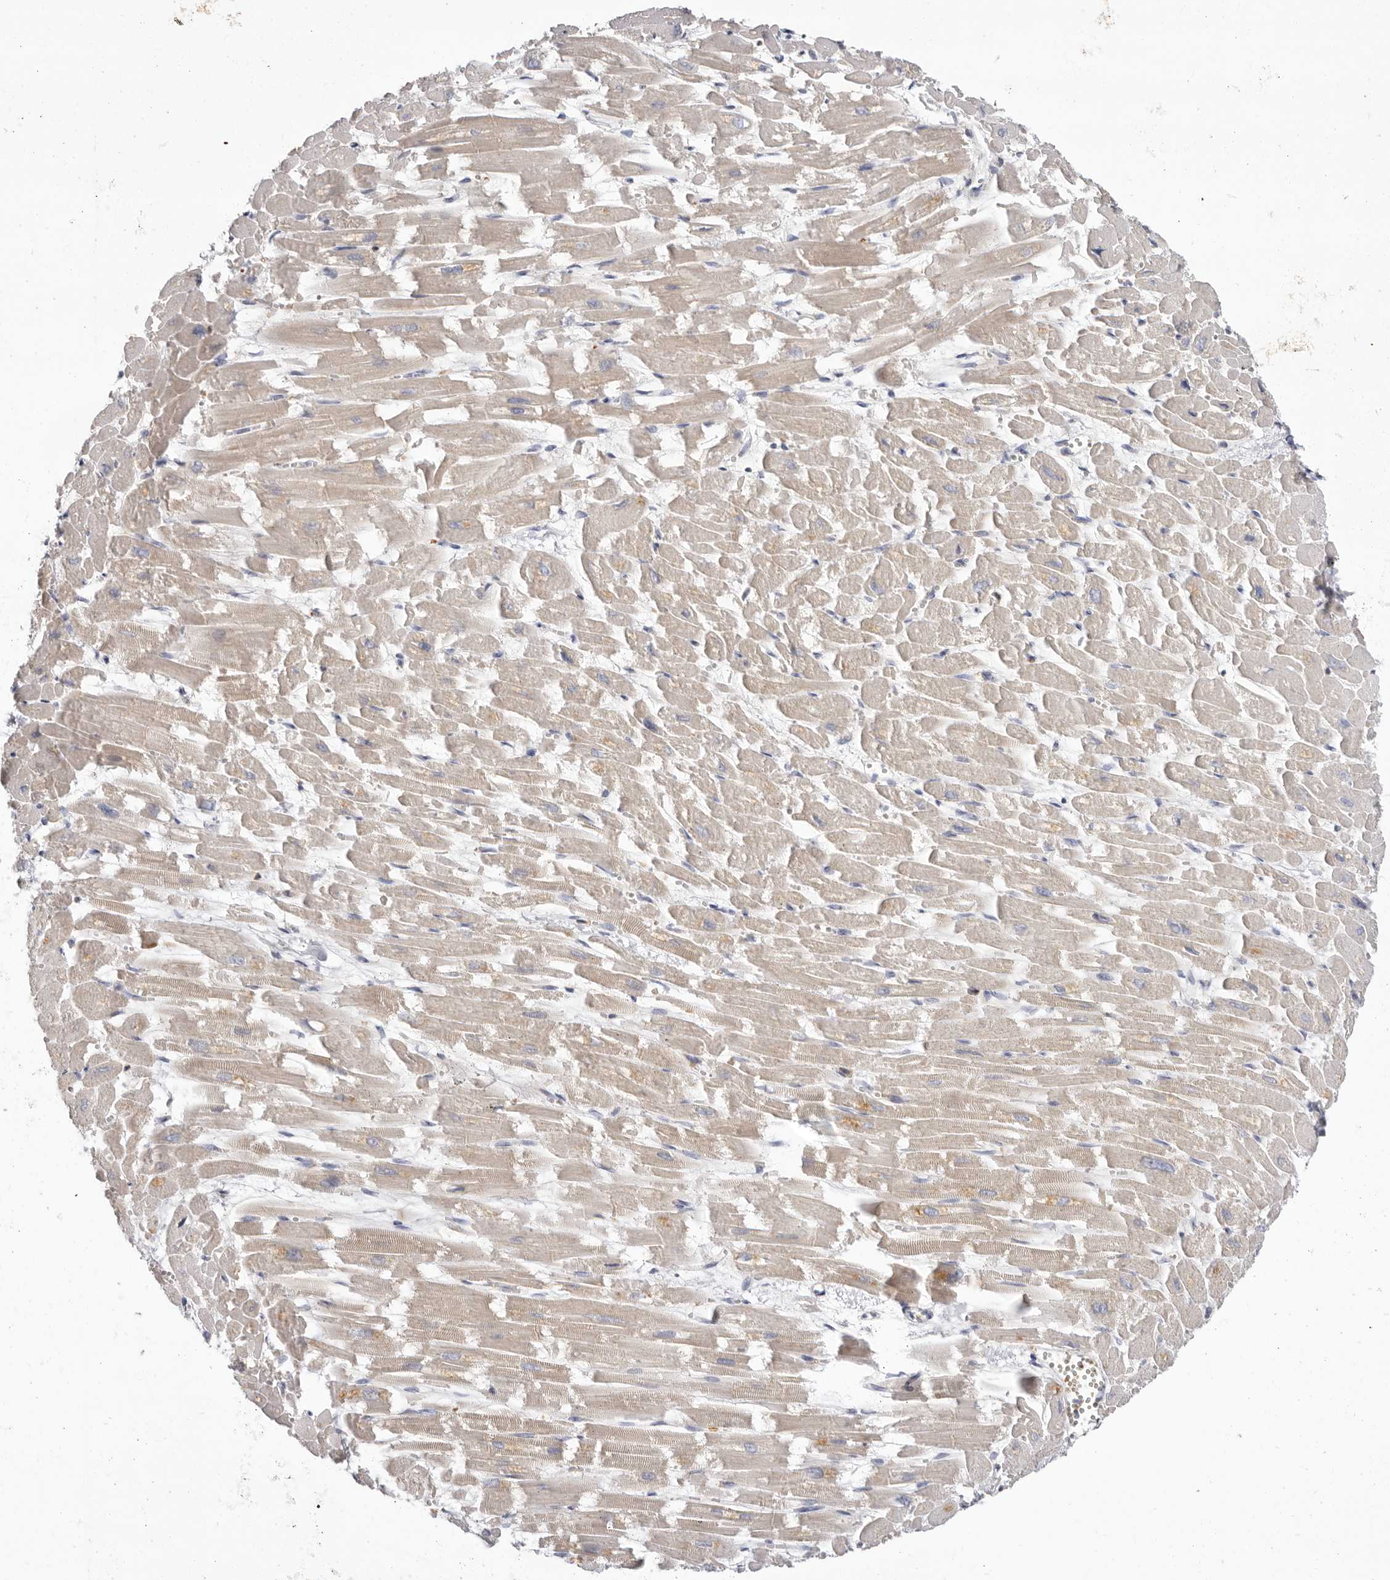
{"staining": {"intensity": "weak", "quantity": "25%-75%", "location": "cytoplasmic/membranous"}, "tissue": "heart muscle", "cell_type": "Cardiomyocytes", "image_type": "normal", "snomed": [{"axis": "morphology", "description": "Normal tissue, NOS"}, {"axis": "topography", "description": "Heart"}], "caption": "High-power microscopy captured an IHC photomicrograph of normal heart muscle, revealing weak cytoplasmic/membranous positivity in about 25%-75% of cardiomyocytes.", "gene": "S1PR5", "patient": {"sex": "male", "age": 54}}